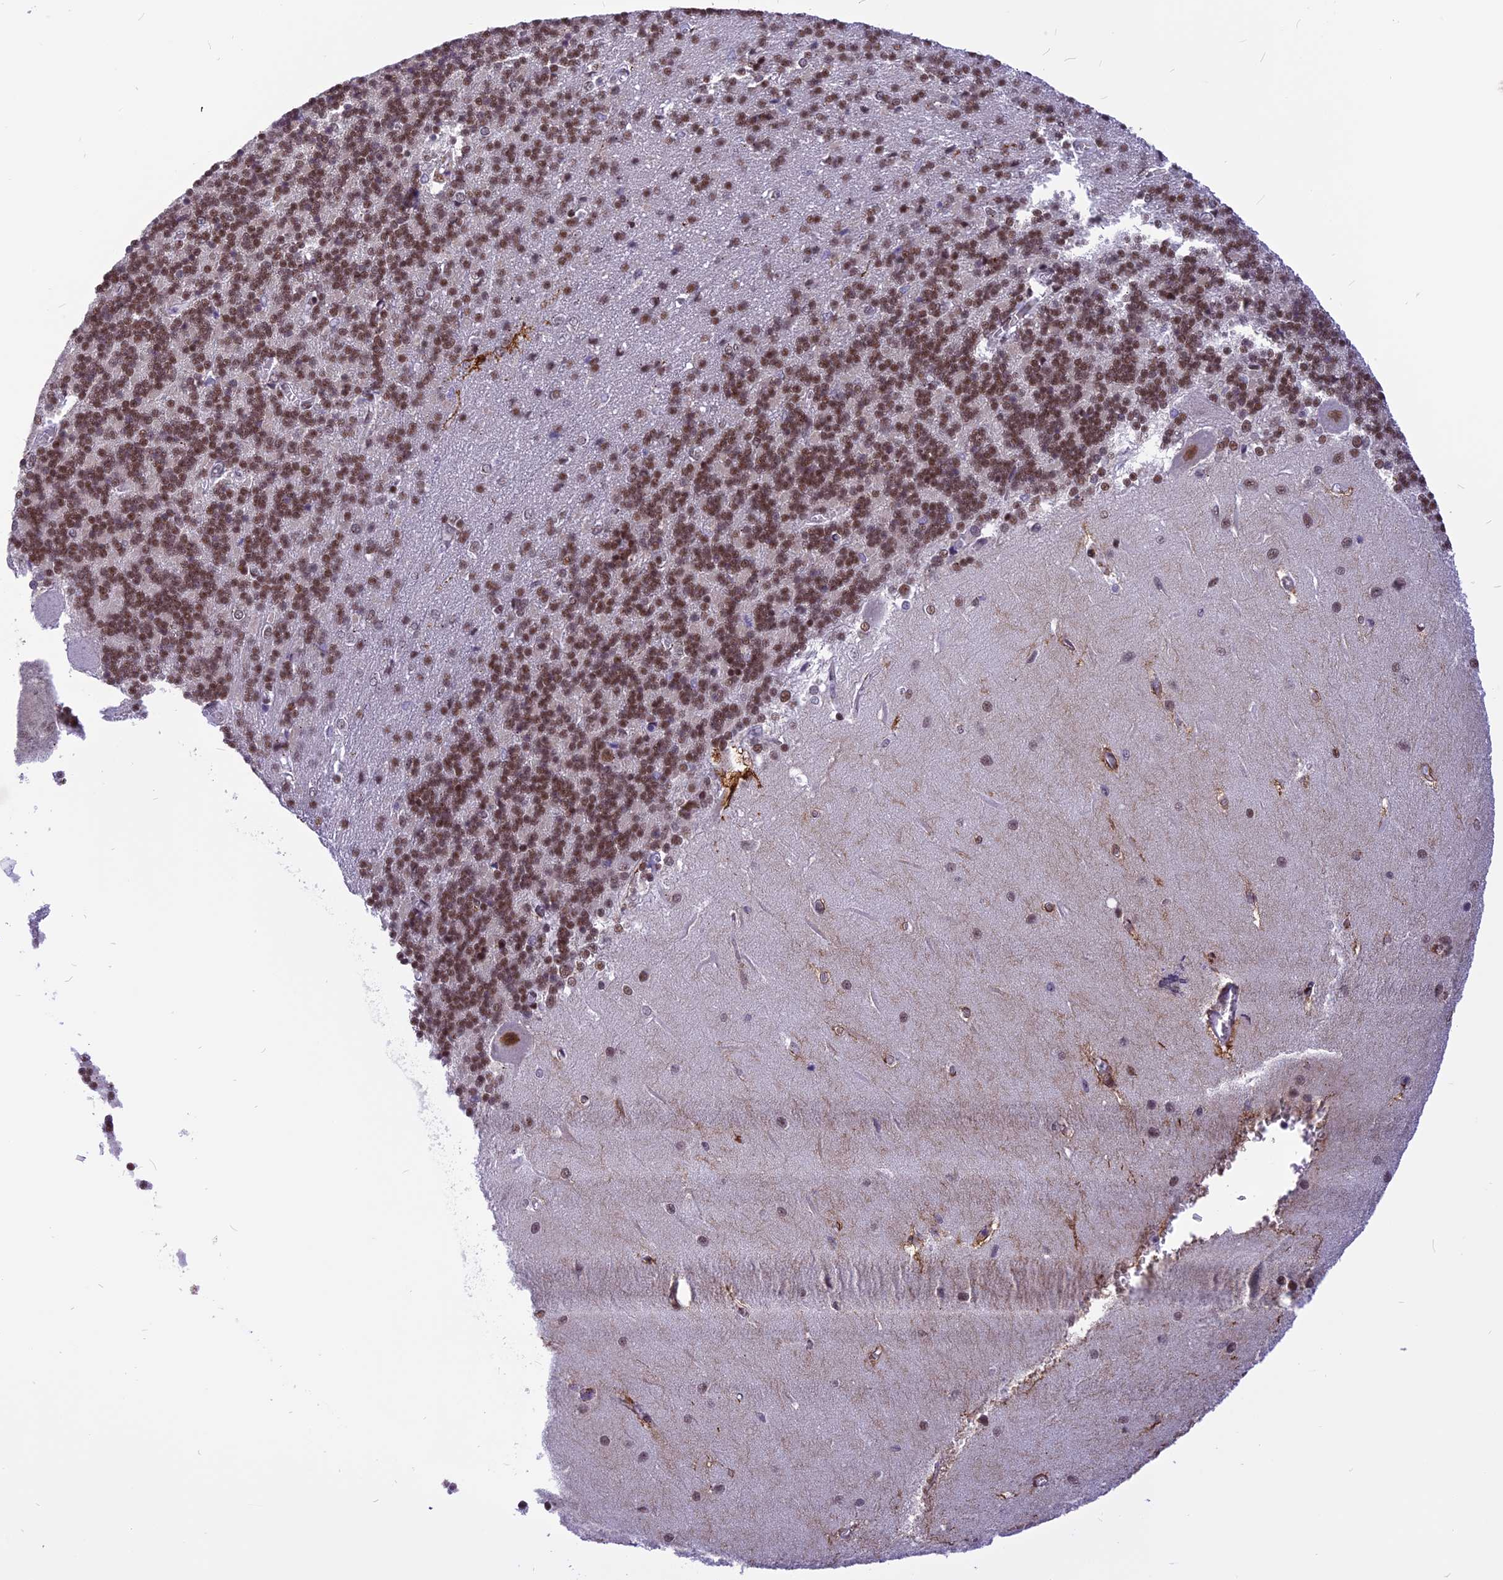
{"staining": {"intensity": "moderate", "quantity": ">75%", "location": "nuclear"}, "tissue": "cerebellum", "cell_type": "Cells in granular layer", "image_type": "normal", "snomed": [{"axis": "morphology", "description": "Normal tissue, NOS"}, {"axis": "topography", "description": "Cerebellum"}], "caption": "This is a histology image of immunohistochemistry (IHC) staining of normal cerebellum, which shows moderate expression in the nuclear of cells in granular layer.", "gene": "IRF2BP1", "patient": {"sex": "male", "age": 37}}